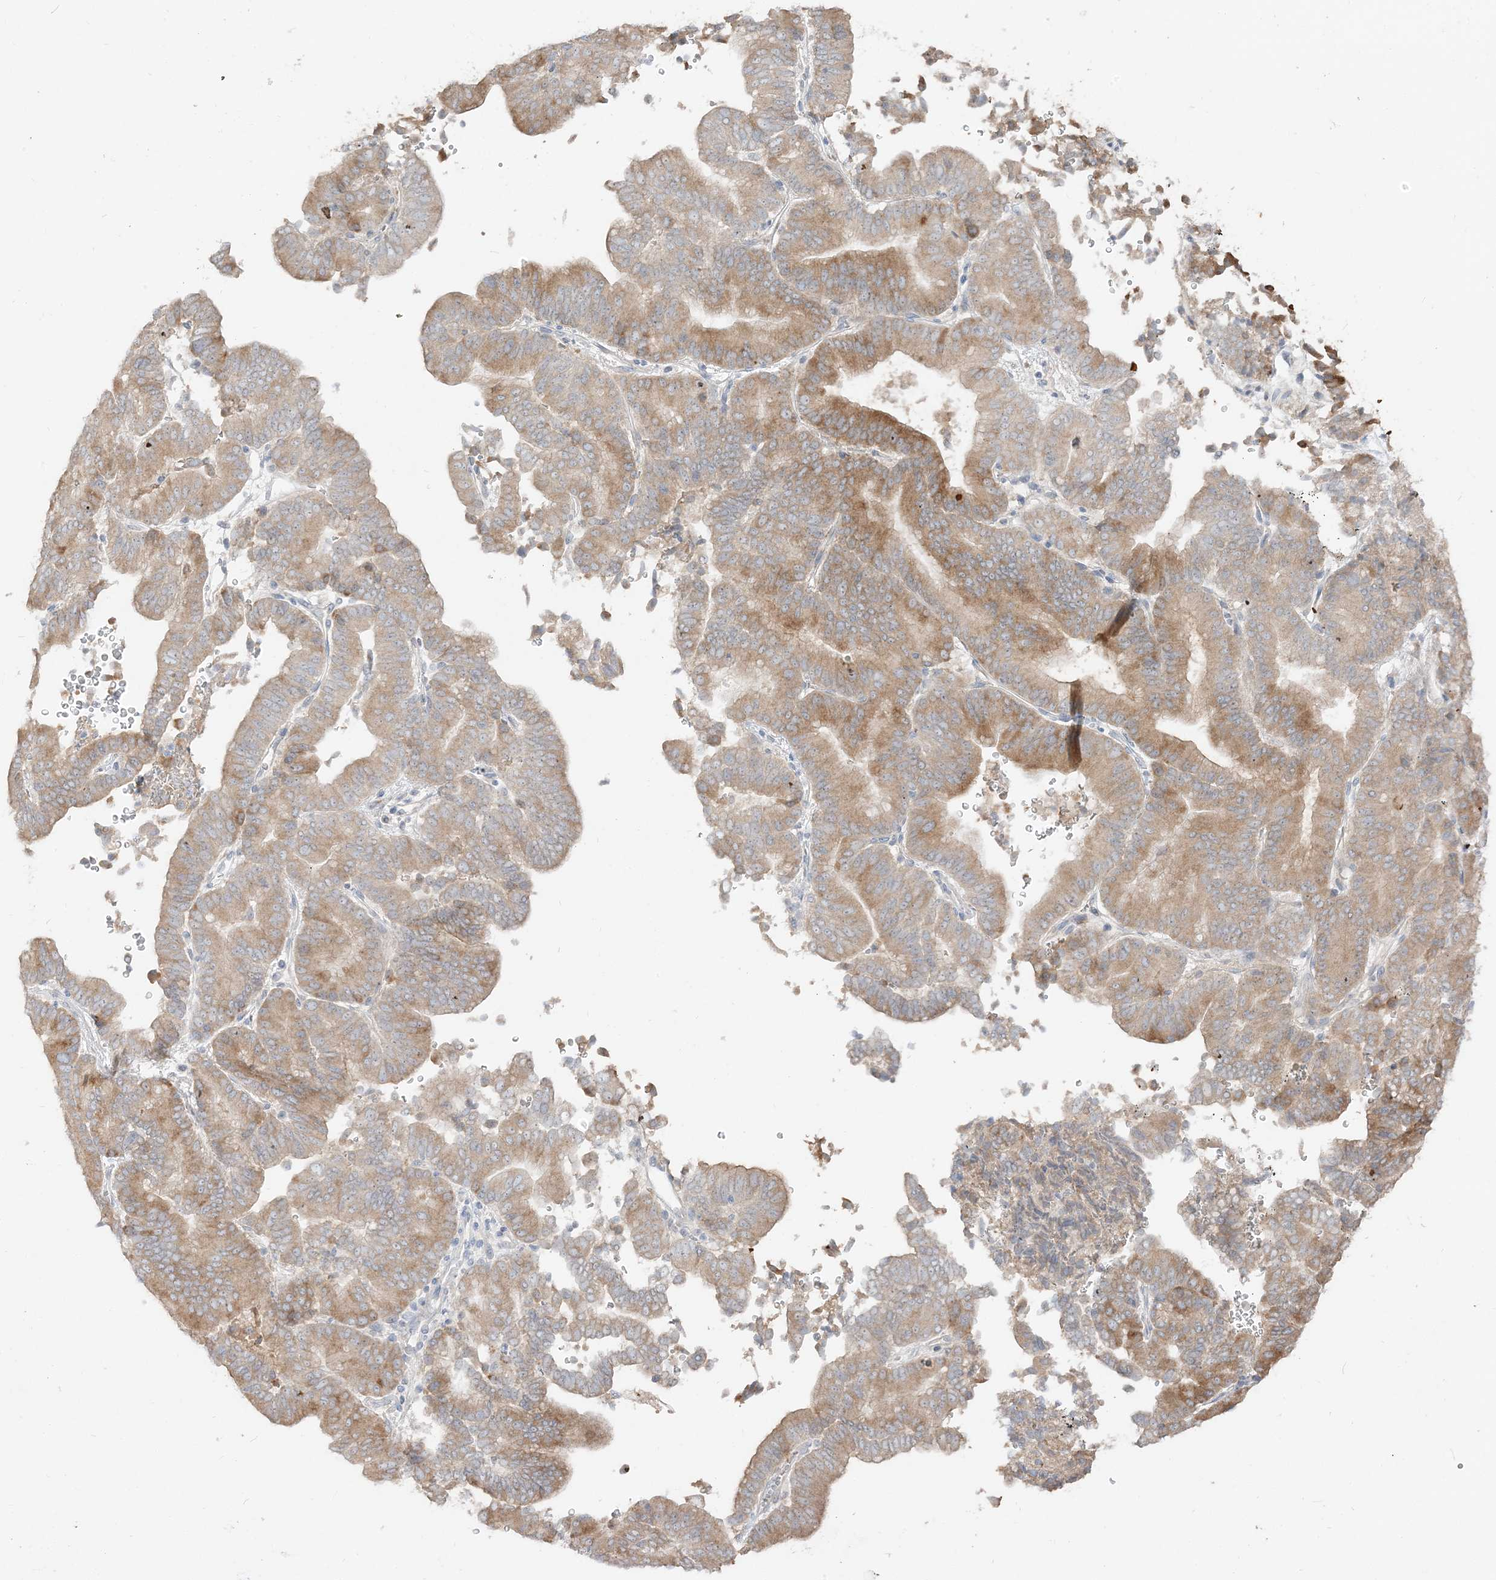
{"staining": {"intensity": "moderate", "quantity": "25%-75%", "location": "cytoplasmic/membranous"}, "tissue": "liver cancer", "cell_type": "Tumor cells", "image_type": "cancer", "snomed": [{"axis": "morphology", "description": "Cholangiocarcinoma"}, {"axis": "topography", "description": "Liver"}], "caption": "Tumor cells demonstrate moderate cytoplasmic/membranous expression in about 25%-75% of cells in liver cancer. Using DAB (3,3'-diaminobenzidine) (brown) and hematoxylin (blue) stains, captured at high magnification using brightfield microscopy.", "gene": "LOXL3", "patient": {"sex": "female", "age": 75}}